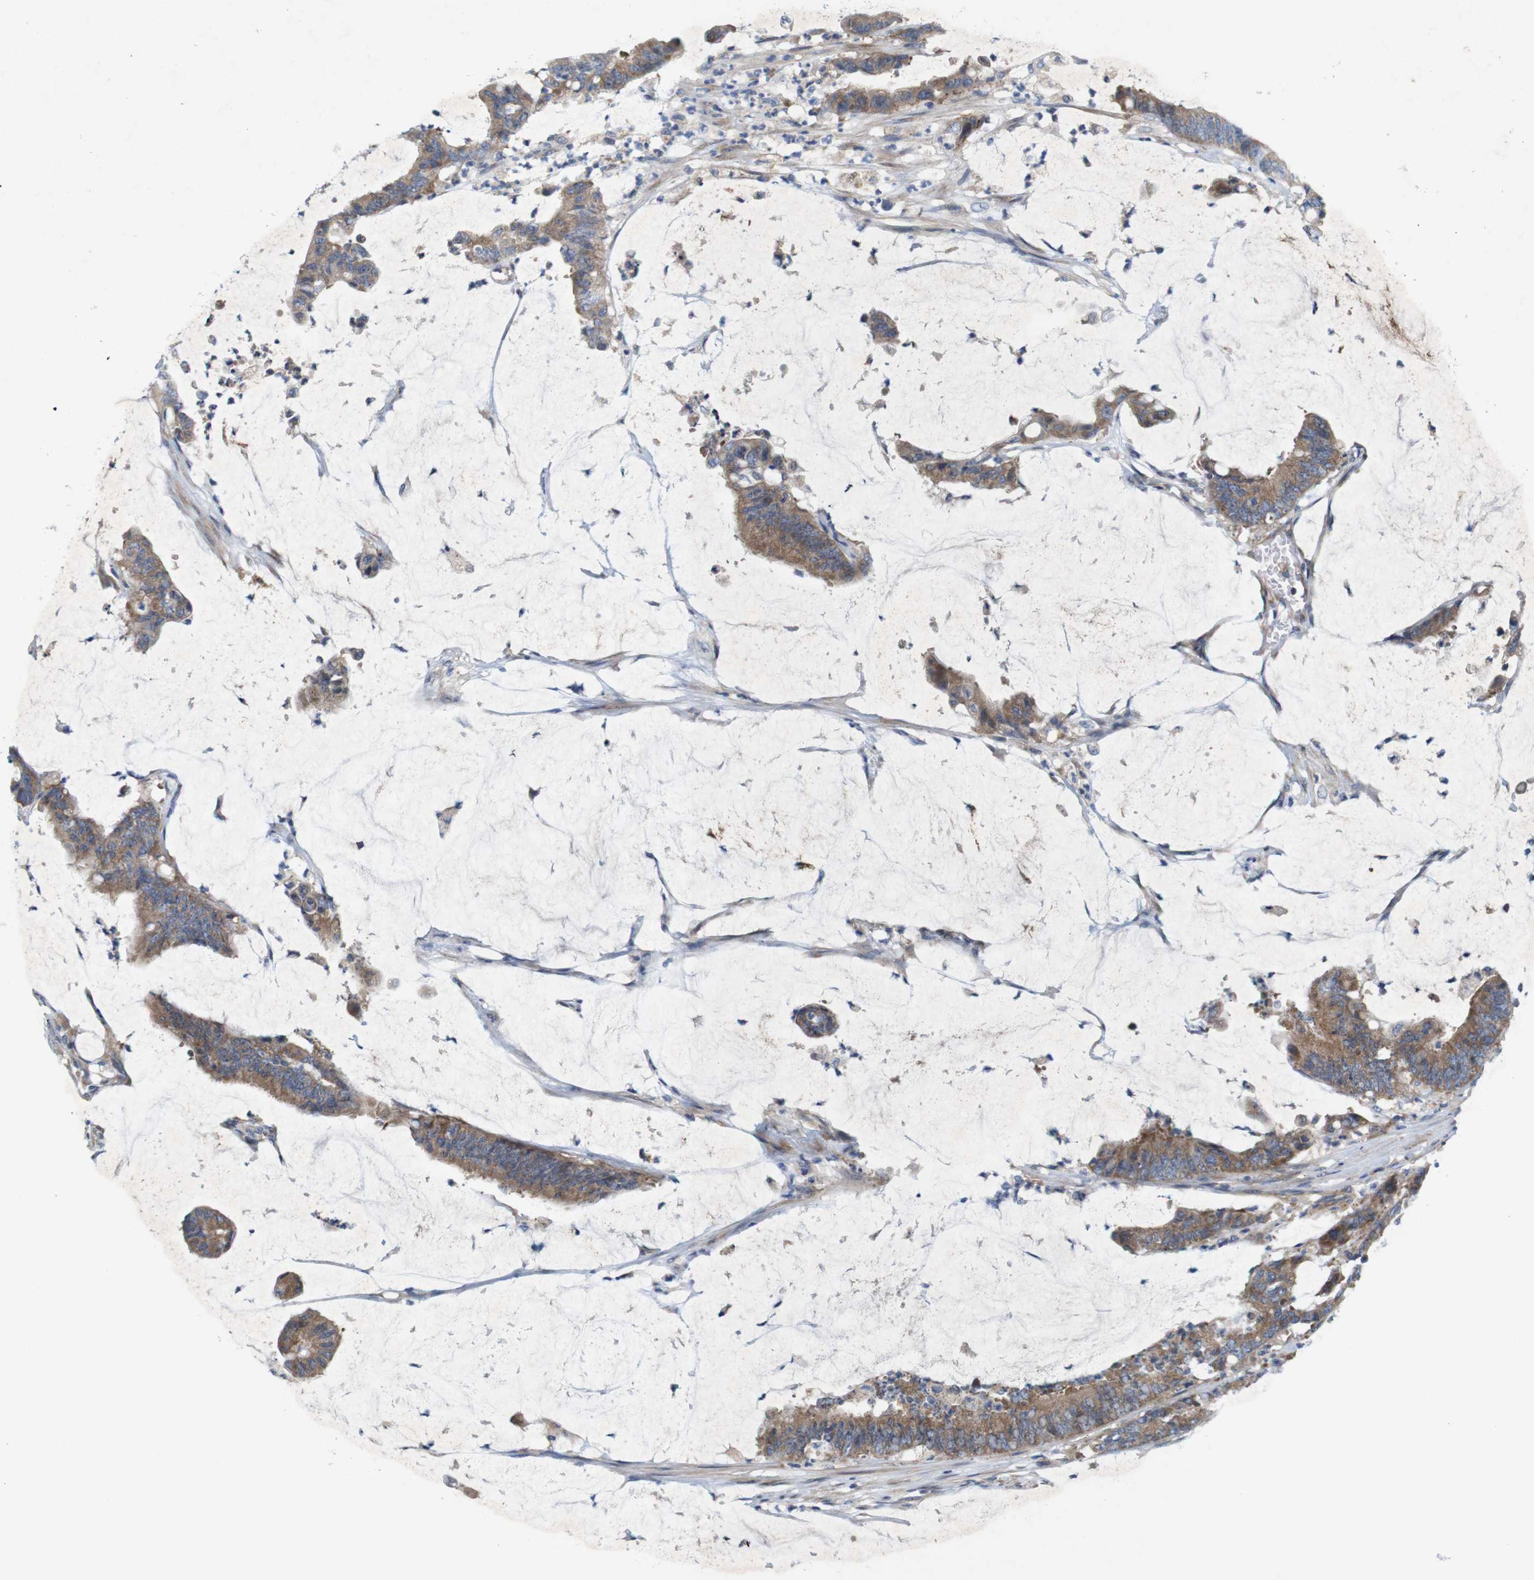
{"staining": {"intensity": "moderate", "quantity": ">75%", "location": "cytoplasmic/membranous"}, "tissue": "colorectal cancer", "cell_type": "Tumor cells", "image_type": "cancer", "snomed": [{"axis": "morphology", "description": "Adenocarcinoma, NOS"}, {"axis": "topography", "description": "Rectum"}], "caption": "This histopathology image exhibits immunohistochemistry (IHC) staining of colorectal cancer, with medium moderate cytoplasmic/membranous expression in approximately >75% of tumor cells.", "gene": "SIGLEC8", "patient": {"sex": "female", "age": 66}}